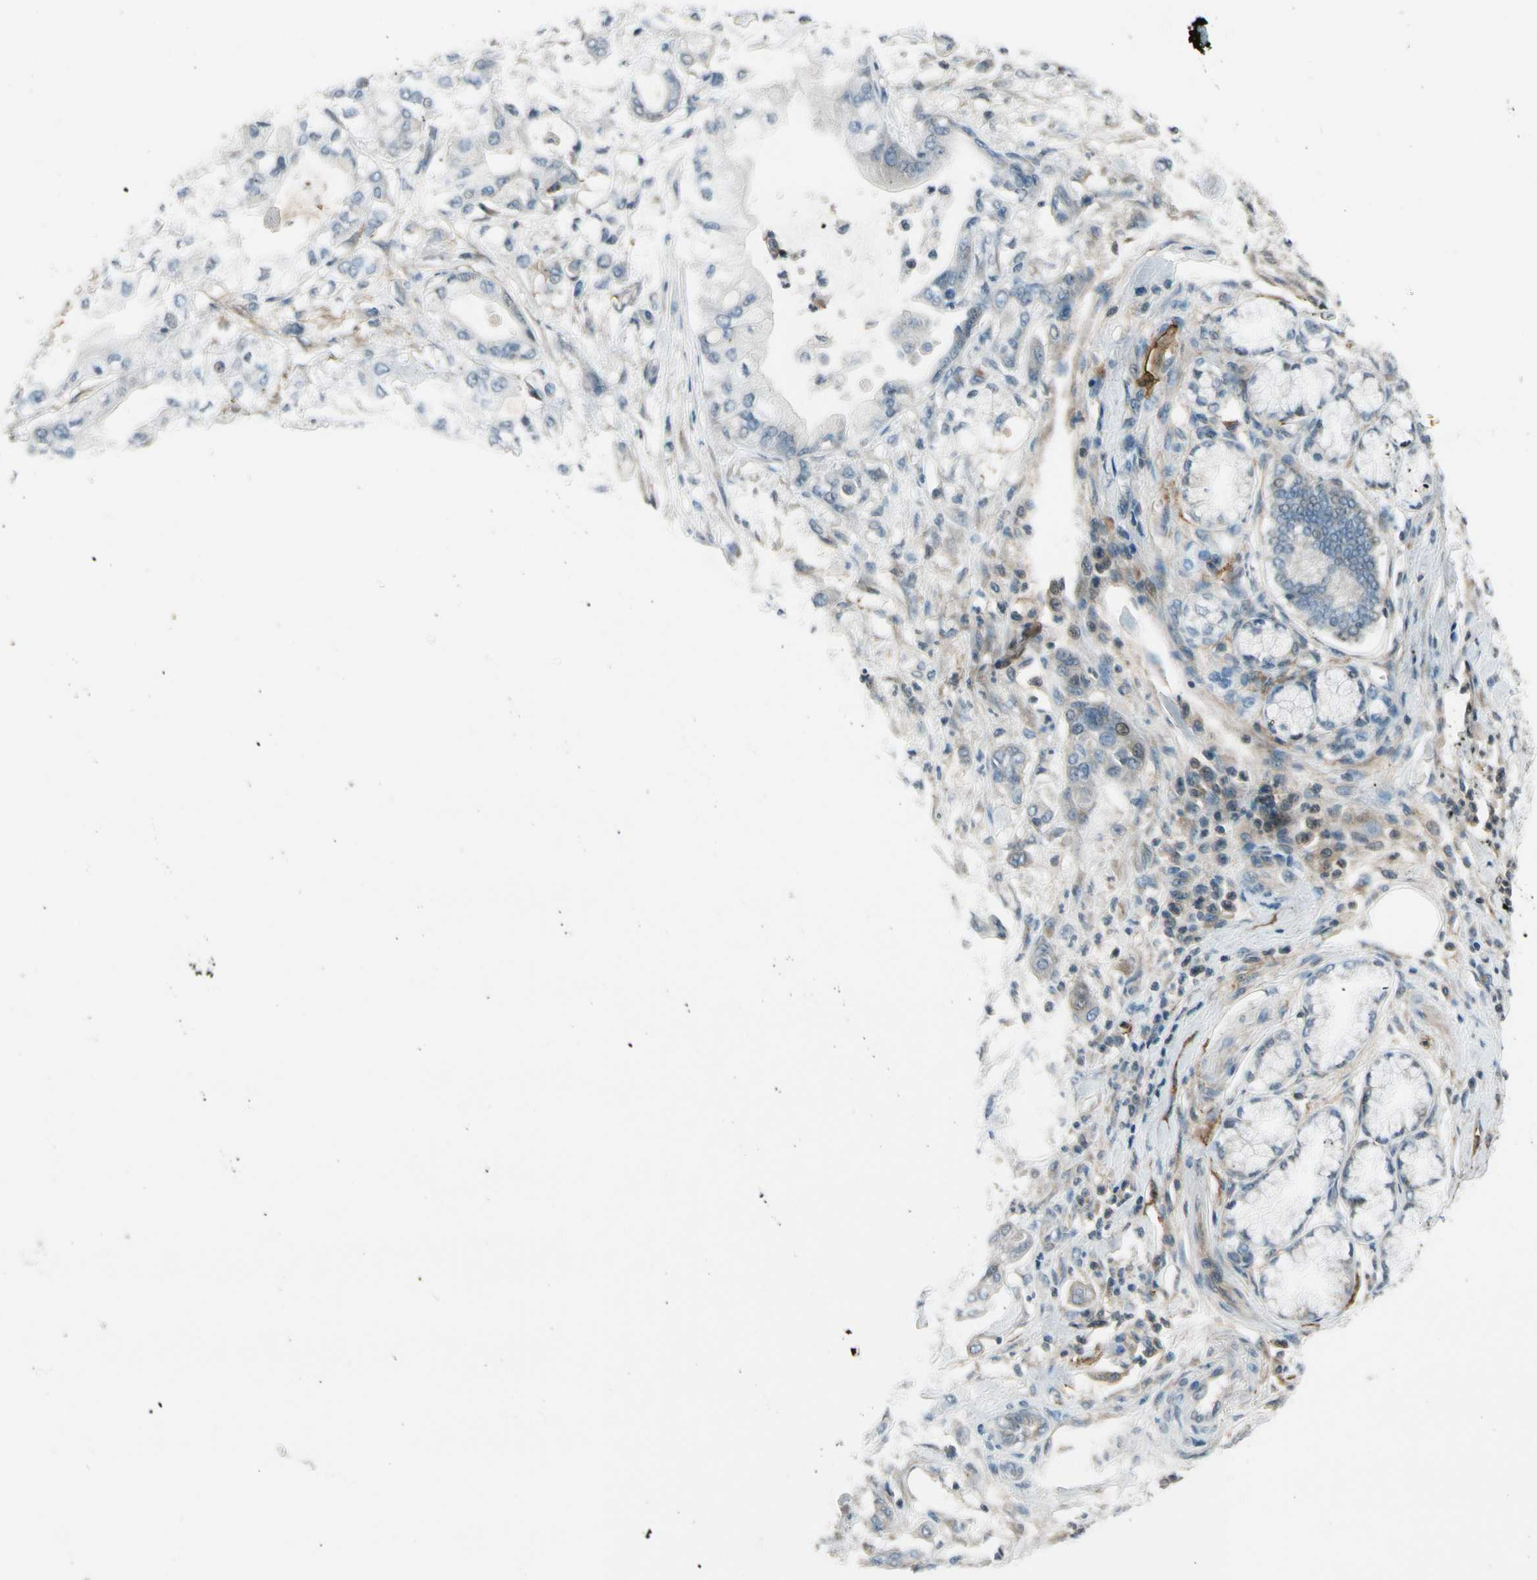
{"staining": {"intensity": "negative", "quantity": "none", "location": "none"}, "tissue": "pancreatic cancer", "cell_type": "Tumor cells", "image_type": "cancer", "snomed": [{"axis": "morphology", "description": "Adenocarcinoma, NOS"}, {"axis": "morphology", "description": "Adenocarcinoma, metastatic, NOS"}, {"axis": "topography", "description": "Lymph node"}, {"axis": "topography", "description": "Pancreas"}, {"axis": "topography", "description": "Duodenum"}], "caption": "This is an immunohistochemistry micrograph of metastatic adenocarcinoma (pancreatic). There is no staining in tumor cells.", "gene": "PDPN", "patient": {"sex": "female", "age": 64}}